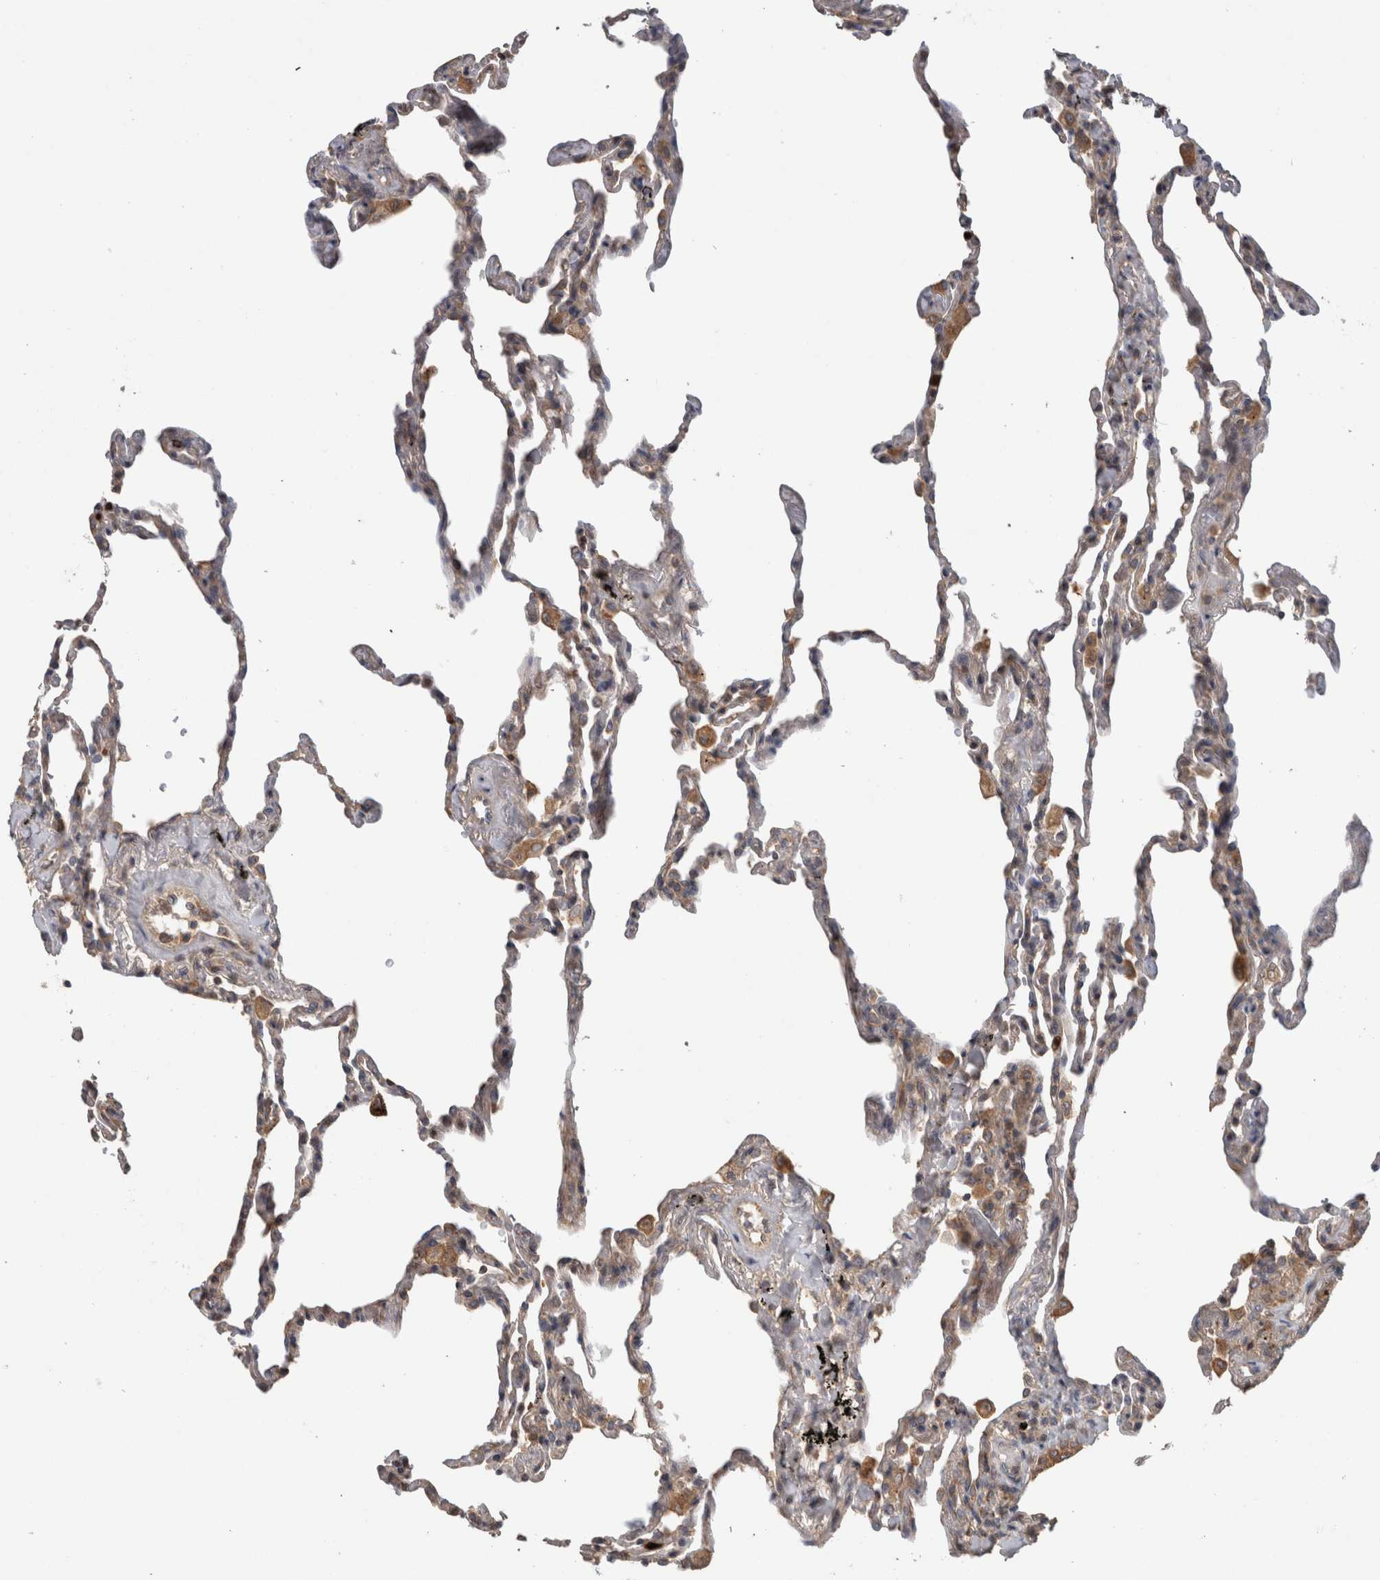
{"staining": {"intensity": "moderate", "quantity": "<25%", "location": "cytoplasmic/membranous"}, "tissue": "lung", "cell_type": "Alveolar cells", "image_type": "normal", "snomed": [{"axis": "morphology", "description": "Normal tissue, NOS"}, {"axis": "topography", "description": "Lung"}], "caption": "DAB immunohistochemical staining of normal human lung demonstrates moderate cytoplasmic/membranous protein positivity in approximately <25% of alveolar cells. (Stains: DAB (3,3'-diaminobenzidine) in brown, nuclei in blue, Microscopy: brightfield microscopy at high magnification).", "gene": "TARBP1", "patient": {"sex": "male", "age": 59}}